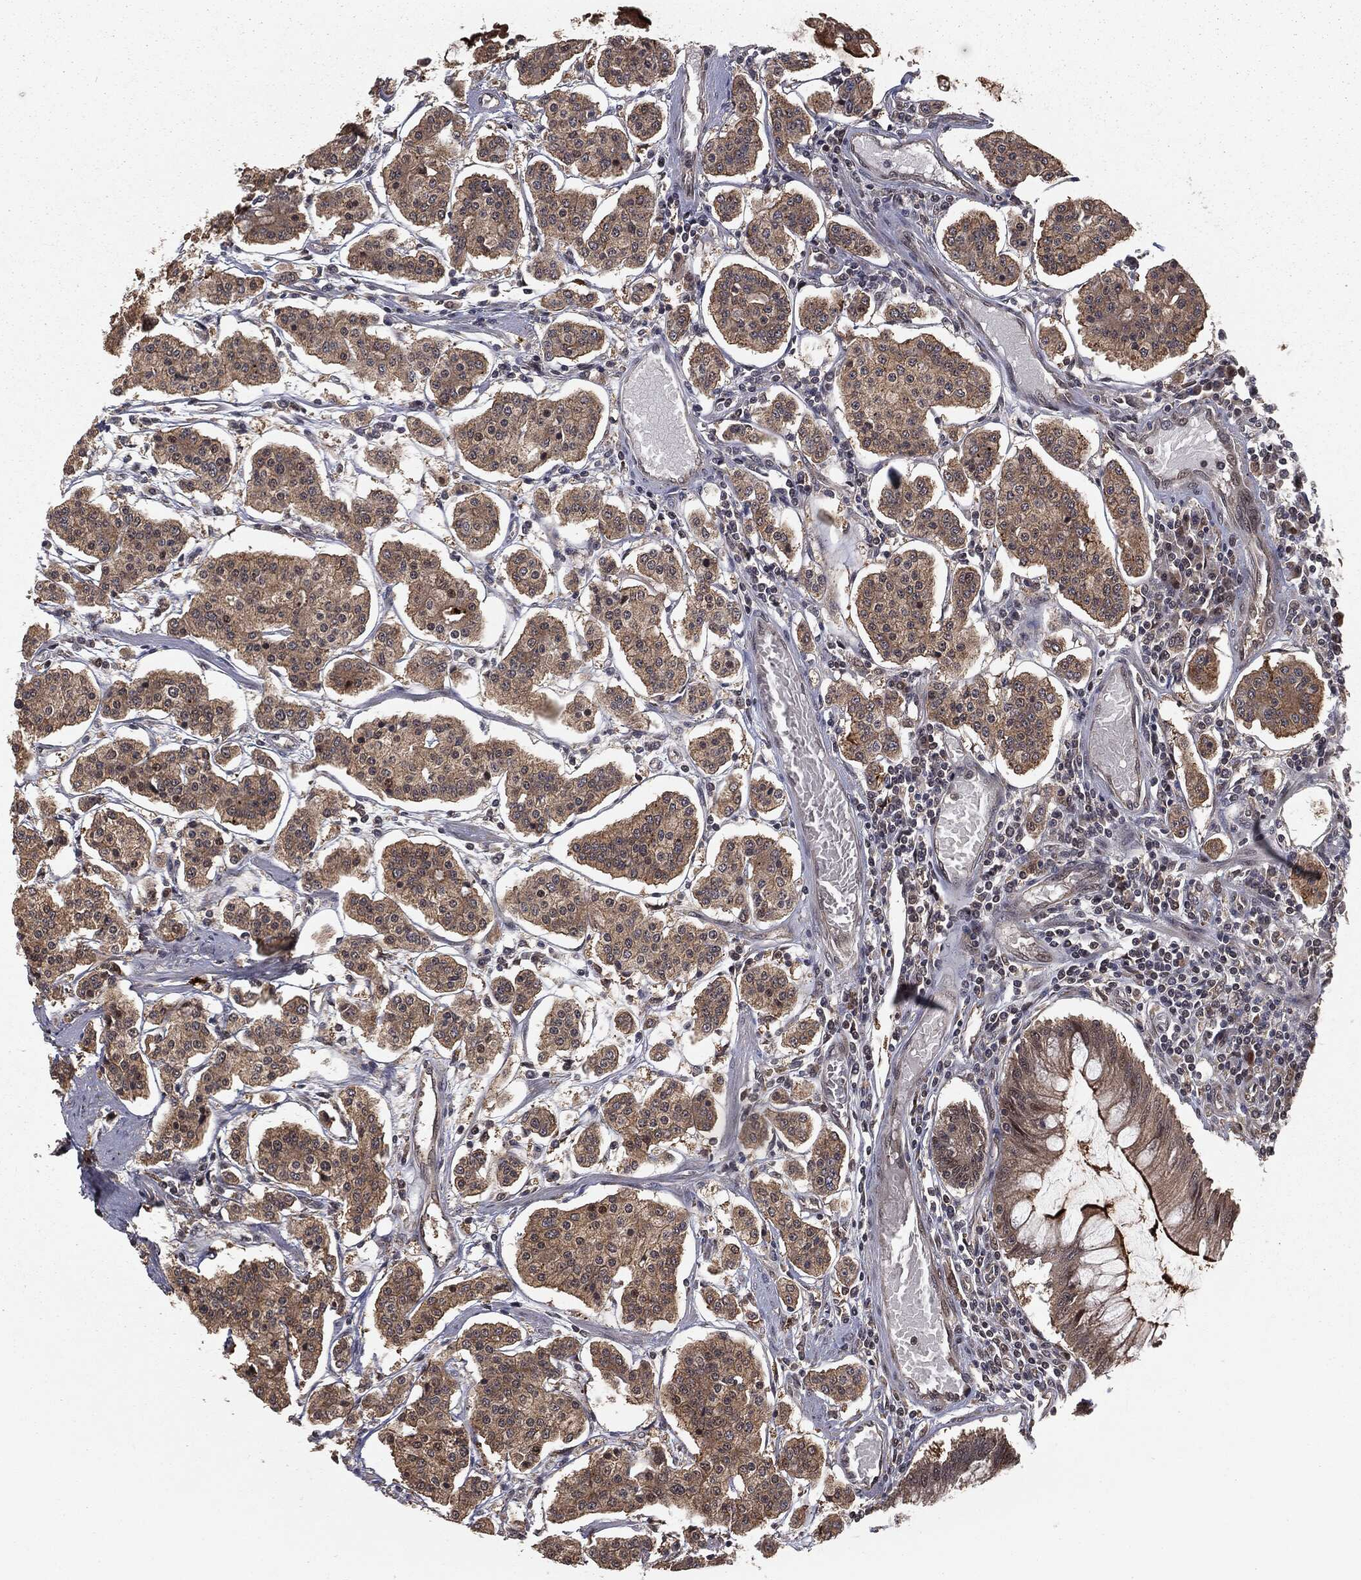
{"staining": {"intensity": "weak", "quantity": ">75%", "location": "cytoplasmic/membranous"}, "tissue": "carcinoid", "cell_type": "Tumor cells", "image_type": "cancer", "snomed": [{"axis": "morphology", "description": "Carcinoid, malignant, NOS"}, {"axis": "topography", "description": "Small intestine"}], "caption": "Carcinoid stained with a brown dye exhibits weak cytoplasmic/membranous positive expression in about >75% of tumor cells.", "gene": "FBXO7", "patient": {"sex": "female", "age": 65}}